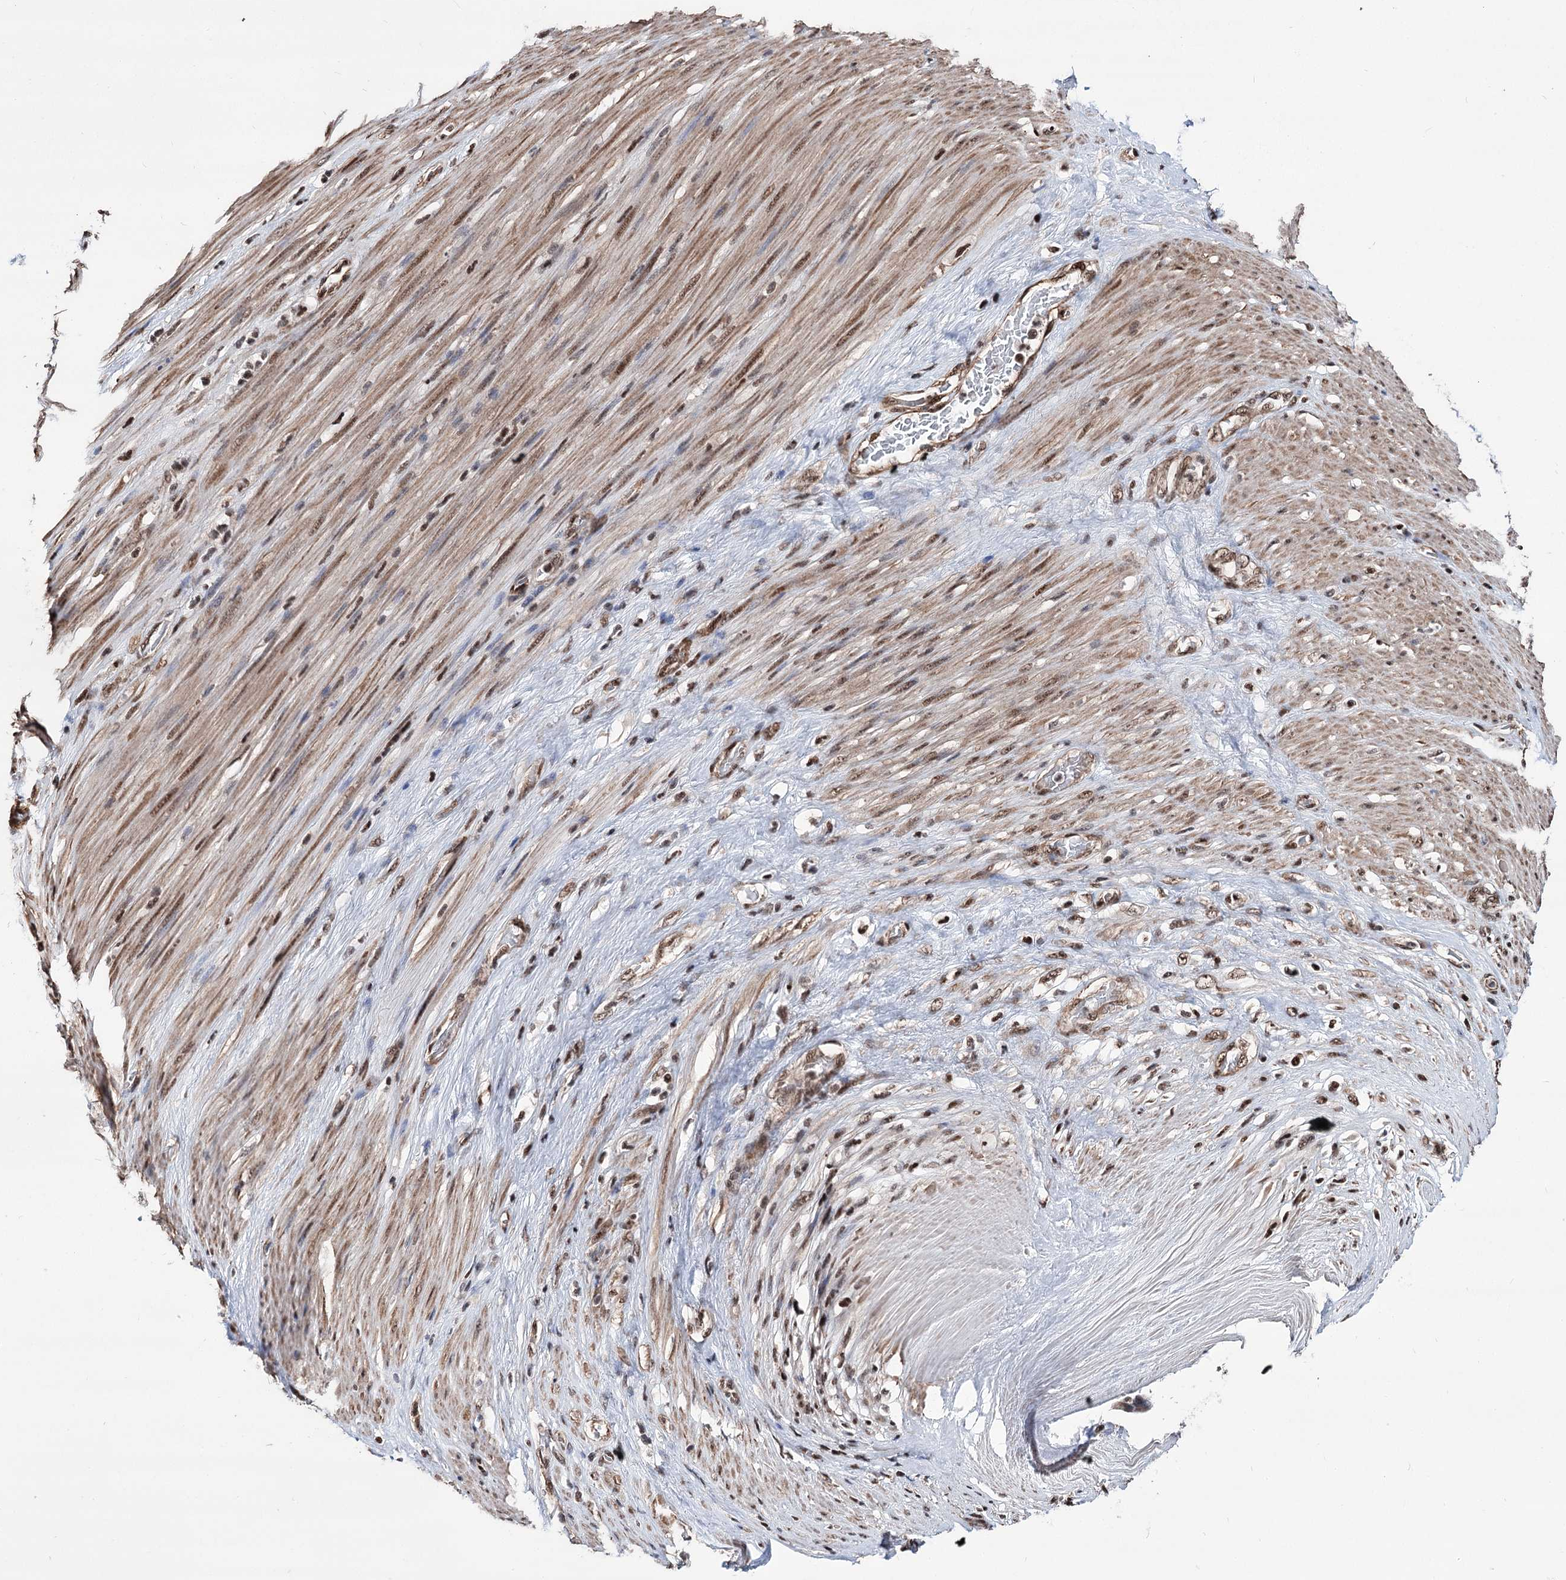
{"staining": {"intensity": "moderate", "quantity": ">75%", "location": "nuclear"}, "tissue": "stomach cancer", "cell_type": "Tumor cells", "image_type": "cancer", "snomed": [{"axis": "morphology", "description": "Adenocarcinoma, NOS"}, {"axis": "morphology", "description": "Adenocarcinoma, High grade"}, {"axis": "topography", "description": "Stomach, upper"}, {"axis": "topography", "description": "Stomach, lower"}], "caption": "High-magnification brightfield microscopy of adenocarcinoma (stomach) stained with DAB (brown) and counterstained with hematoxylin (blue). tumor cells exhibit moderate nuclear positivity is identified in about>75% of cells.", "gene": "CHMP7", "patient": {"sex": "female", "age": 65}}